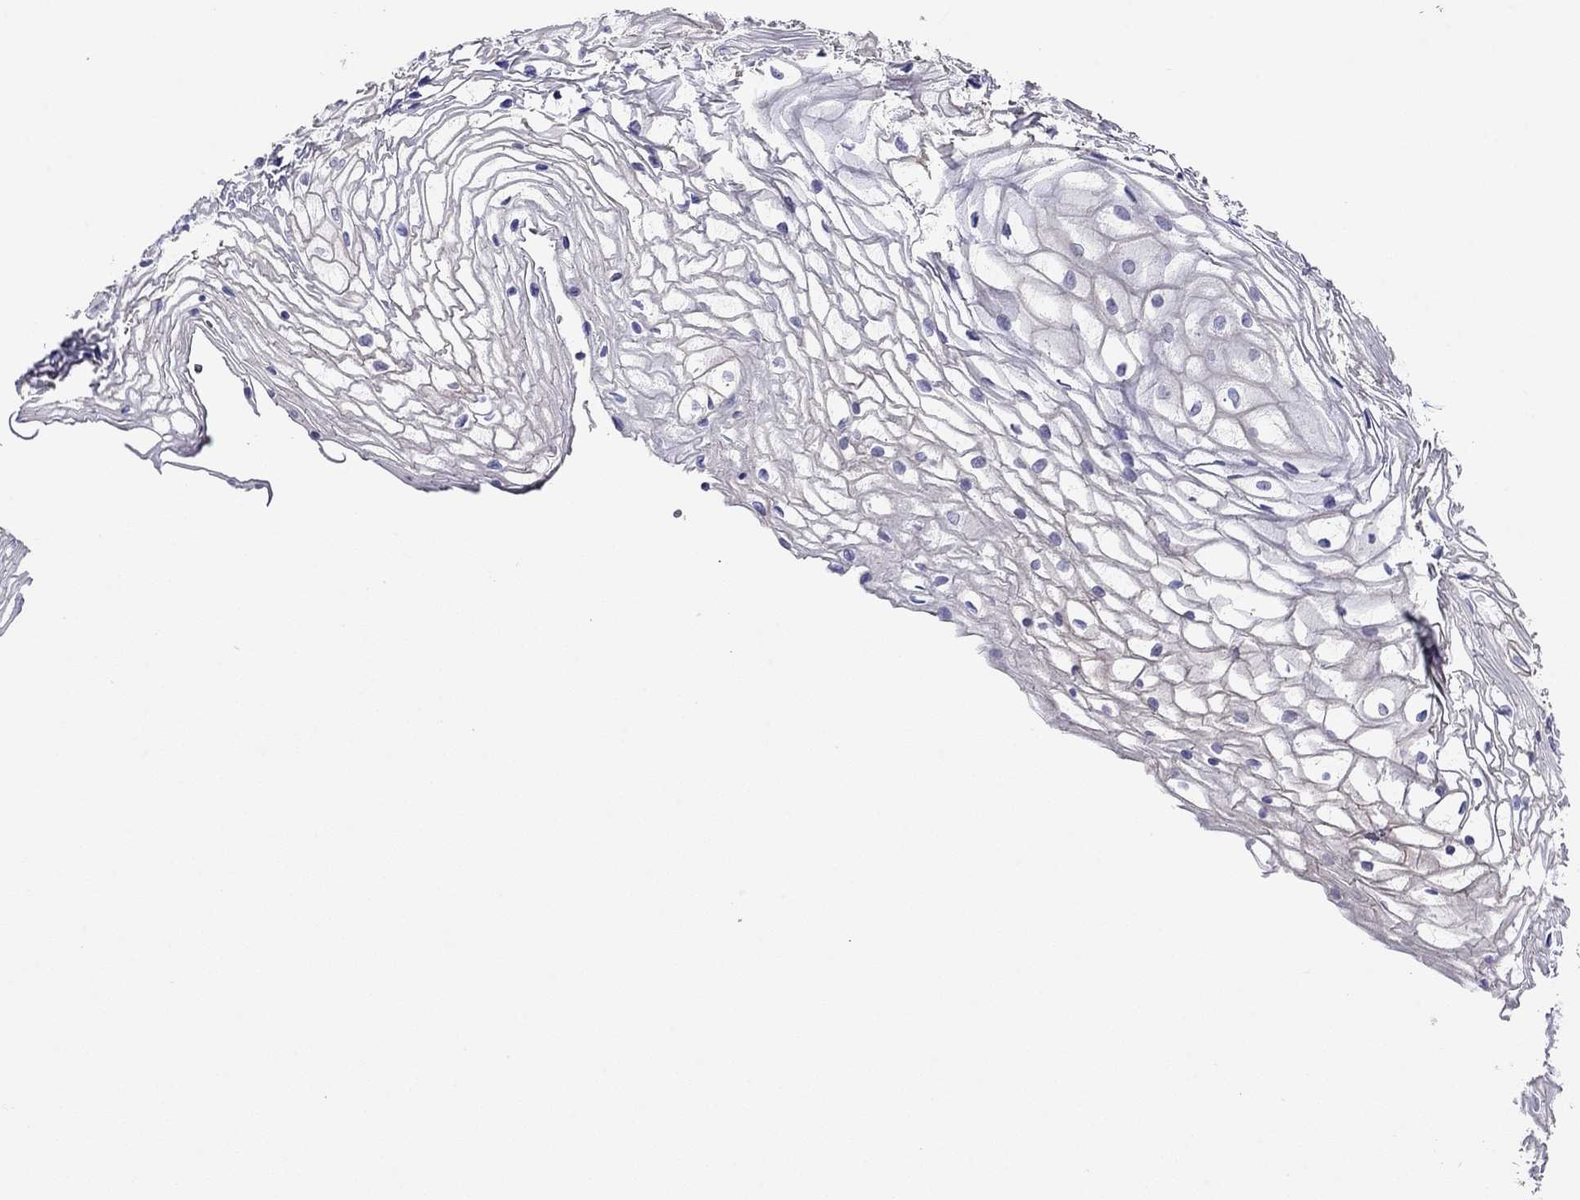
{"staining": {"intensity": "negative", "quantity": "none", "location": "none"}, "tissue": "vagina", "cell_type": "Squamous epithelial cells", "image_type": "normal", "snomed": [{"axis": "morphology", "description": "Normal tissue, NOS"}, {"axis": "topography", "description": "Vagina"}], "caption": "The IHC photomicrograph has no significant positivity in squamous epithelial cells of vagina.", "gene": "MYMX", "patient": {"sex": "female", "age": 34}}